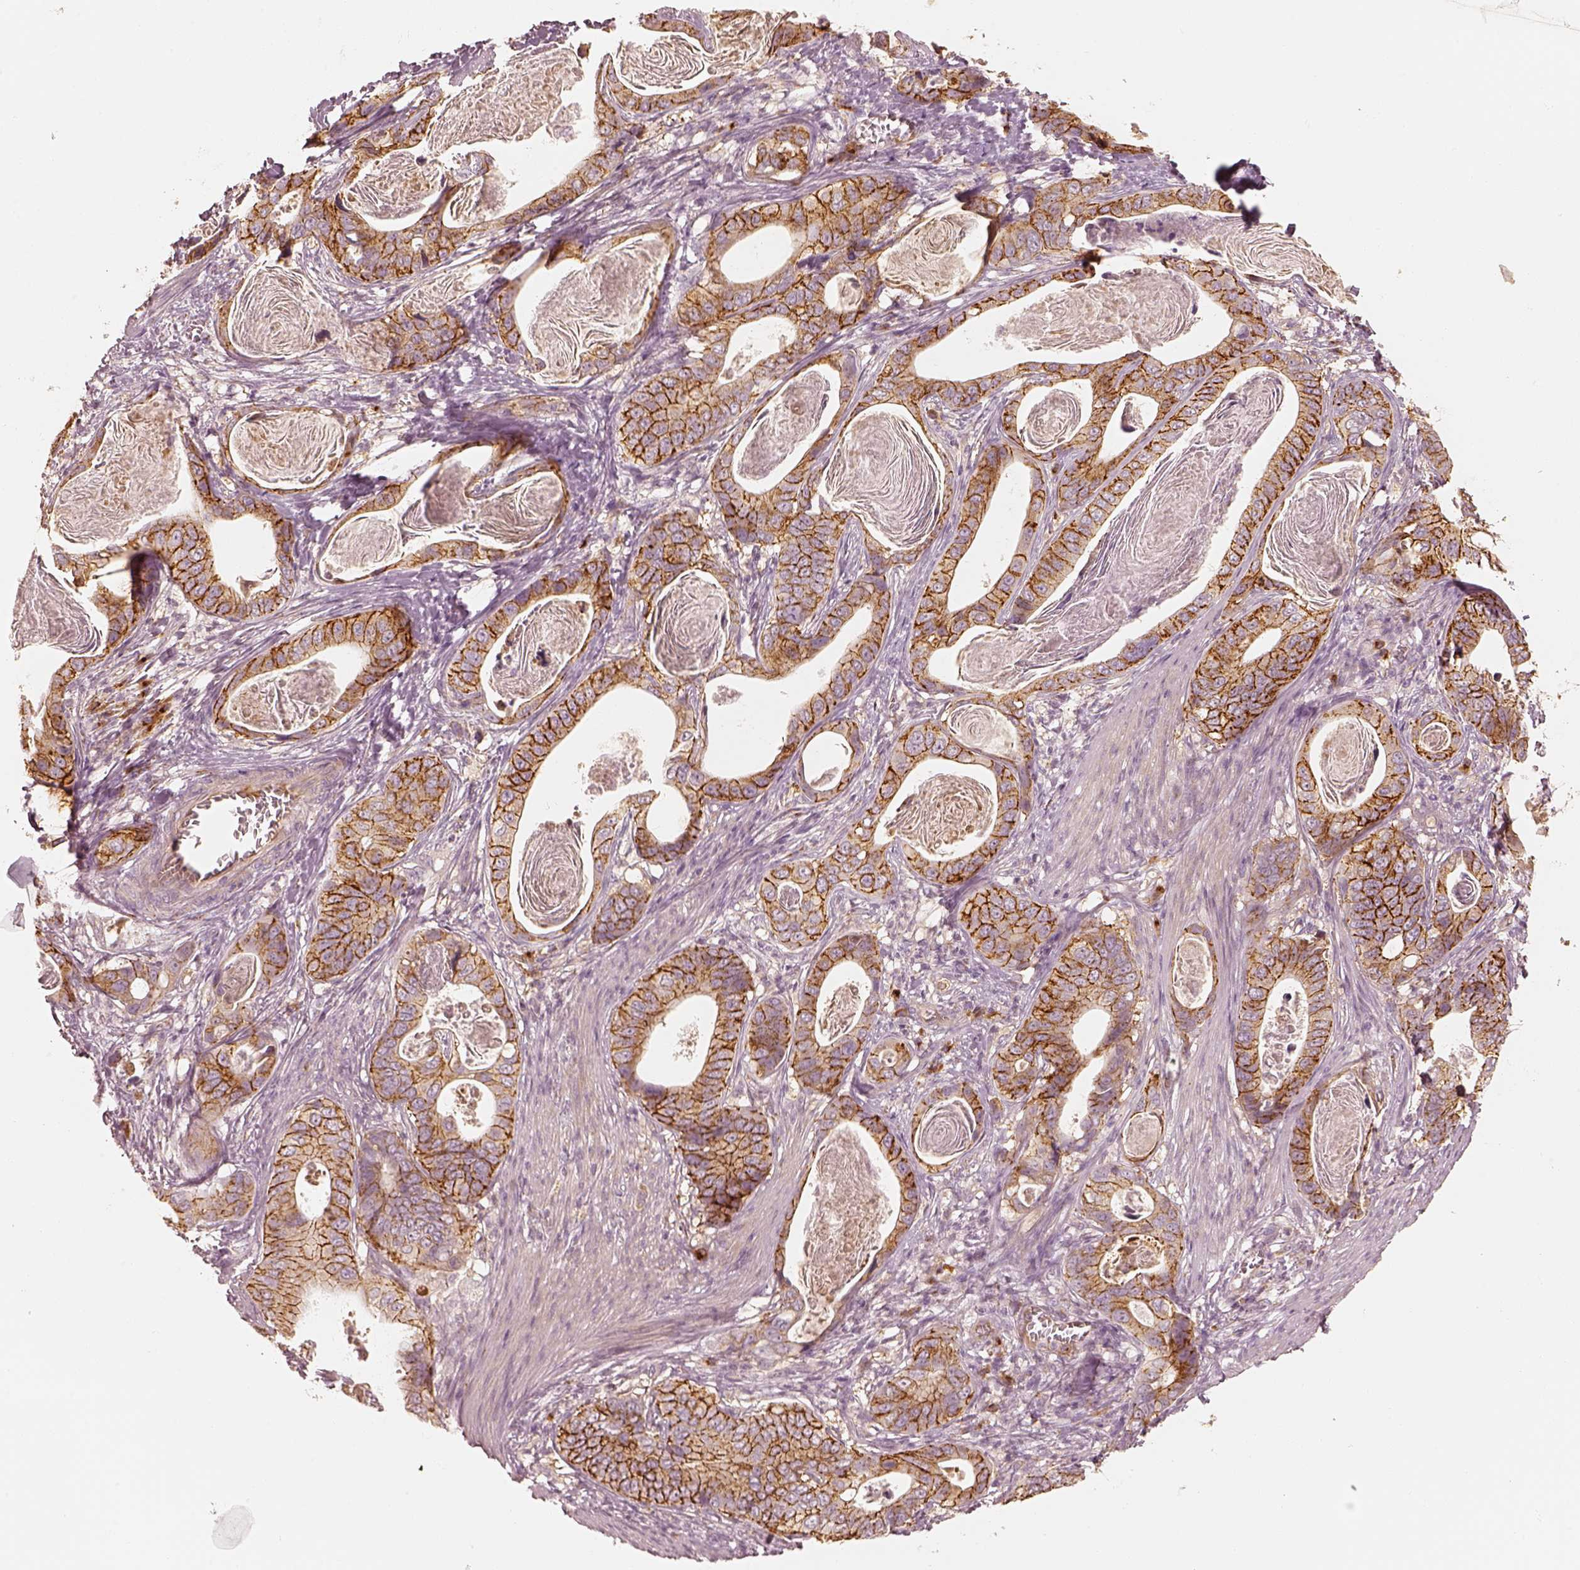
{"staining": {"intensity": "strong", "quantity": ">75%", "location": "cytoplasmic/membranous"}, "tissue": "stomach cancer", "cell_type": "Tumor cells", "image_type": "cancer", "snomed": [{"axis": "morphology", "description": "Adenocarcinoma, NOS"}, {"axis": "topography", "description": "Stomach"}], "caption": "This is a micrograph of immunohistochemistry (IHC) staining of stomach cancer, which shows strong staining in the cytoplasmic/membranous of tumor cells.", "gene": "GORASP2", "patient": {"sex": "male", "age": 84}}